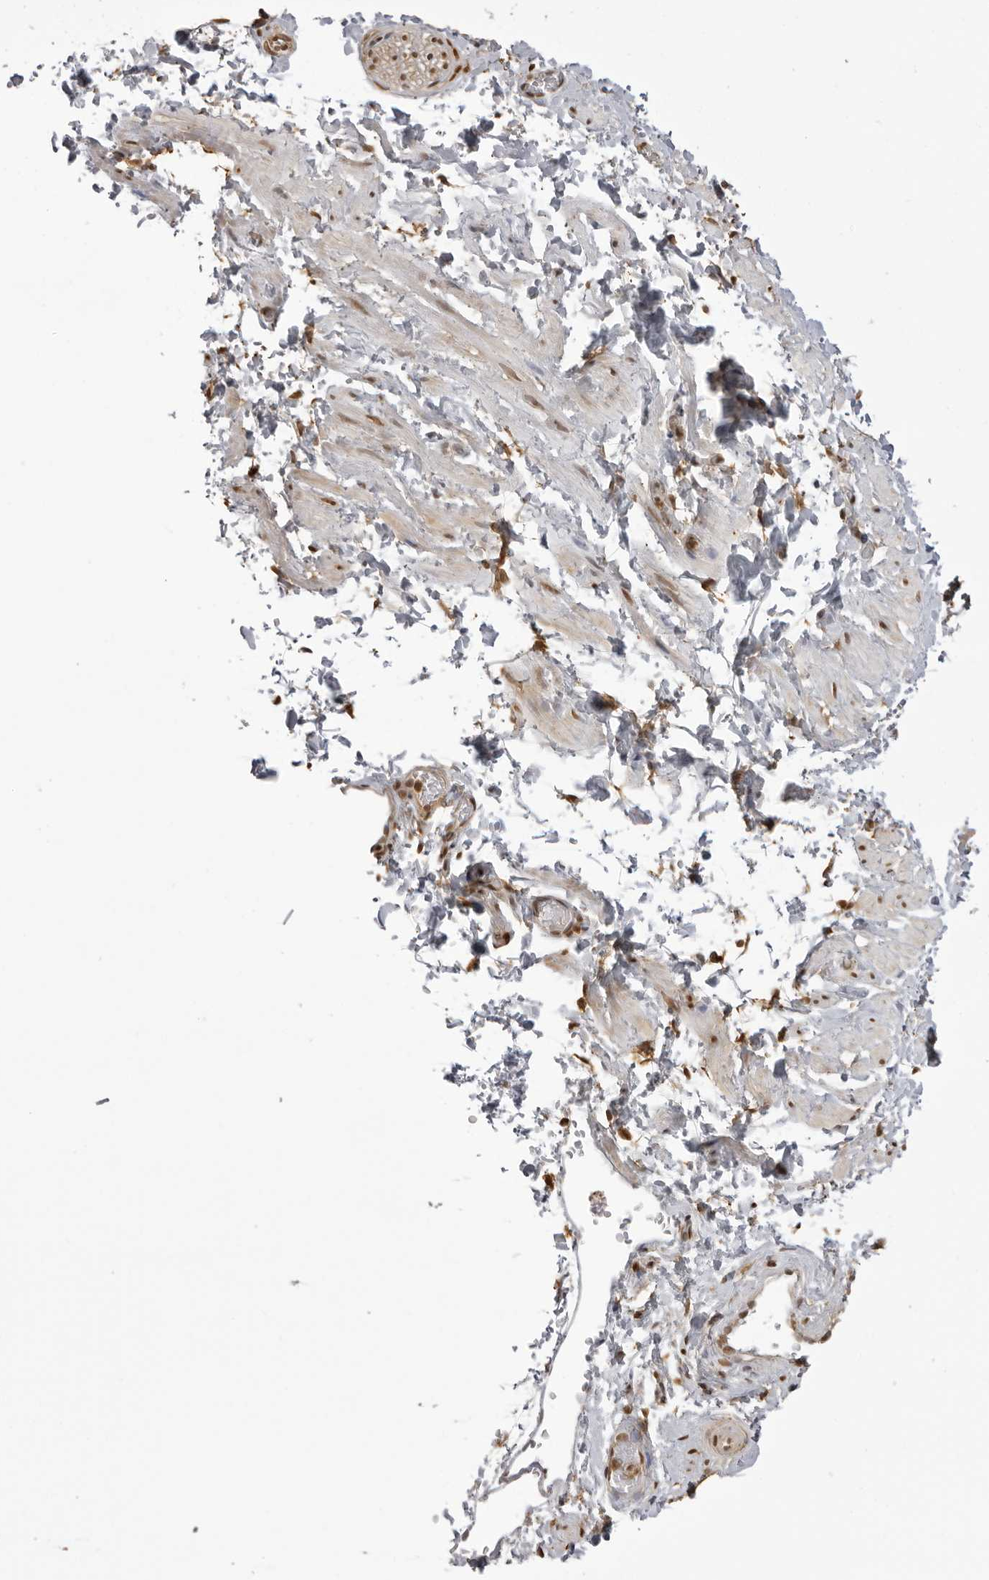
{"staining": {"intensity": "moderate", "quantity": ">75%", "location": "cytoplasmic/membranous,nuclear"}, "tissue": "vagina", "cell_type": "Squamous epithelial cells", "image_type": "normal", "snomed": [{"axis": "morphology", "description": "Normal tissue, NOS"}, {"axis": "topography", "description": "Vagina"}], "caption": "Brown immunohistochemical staining in normal human vagina reveals moderate cytoplasmic/membranous,nuclear expression in approximately >75% of squamous epithelial cells. (brown staining indicates protein expression, while blue staining denotes nuclei).", "gene": "HSPA4", "patient": {"sex": "female", "age": 32}}